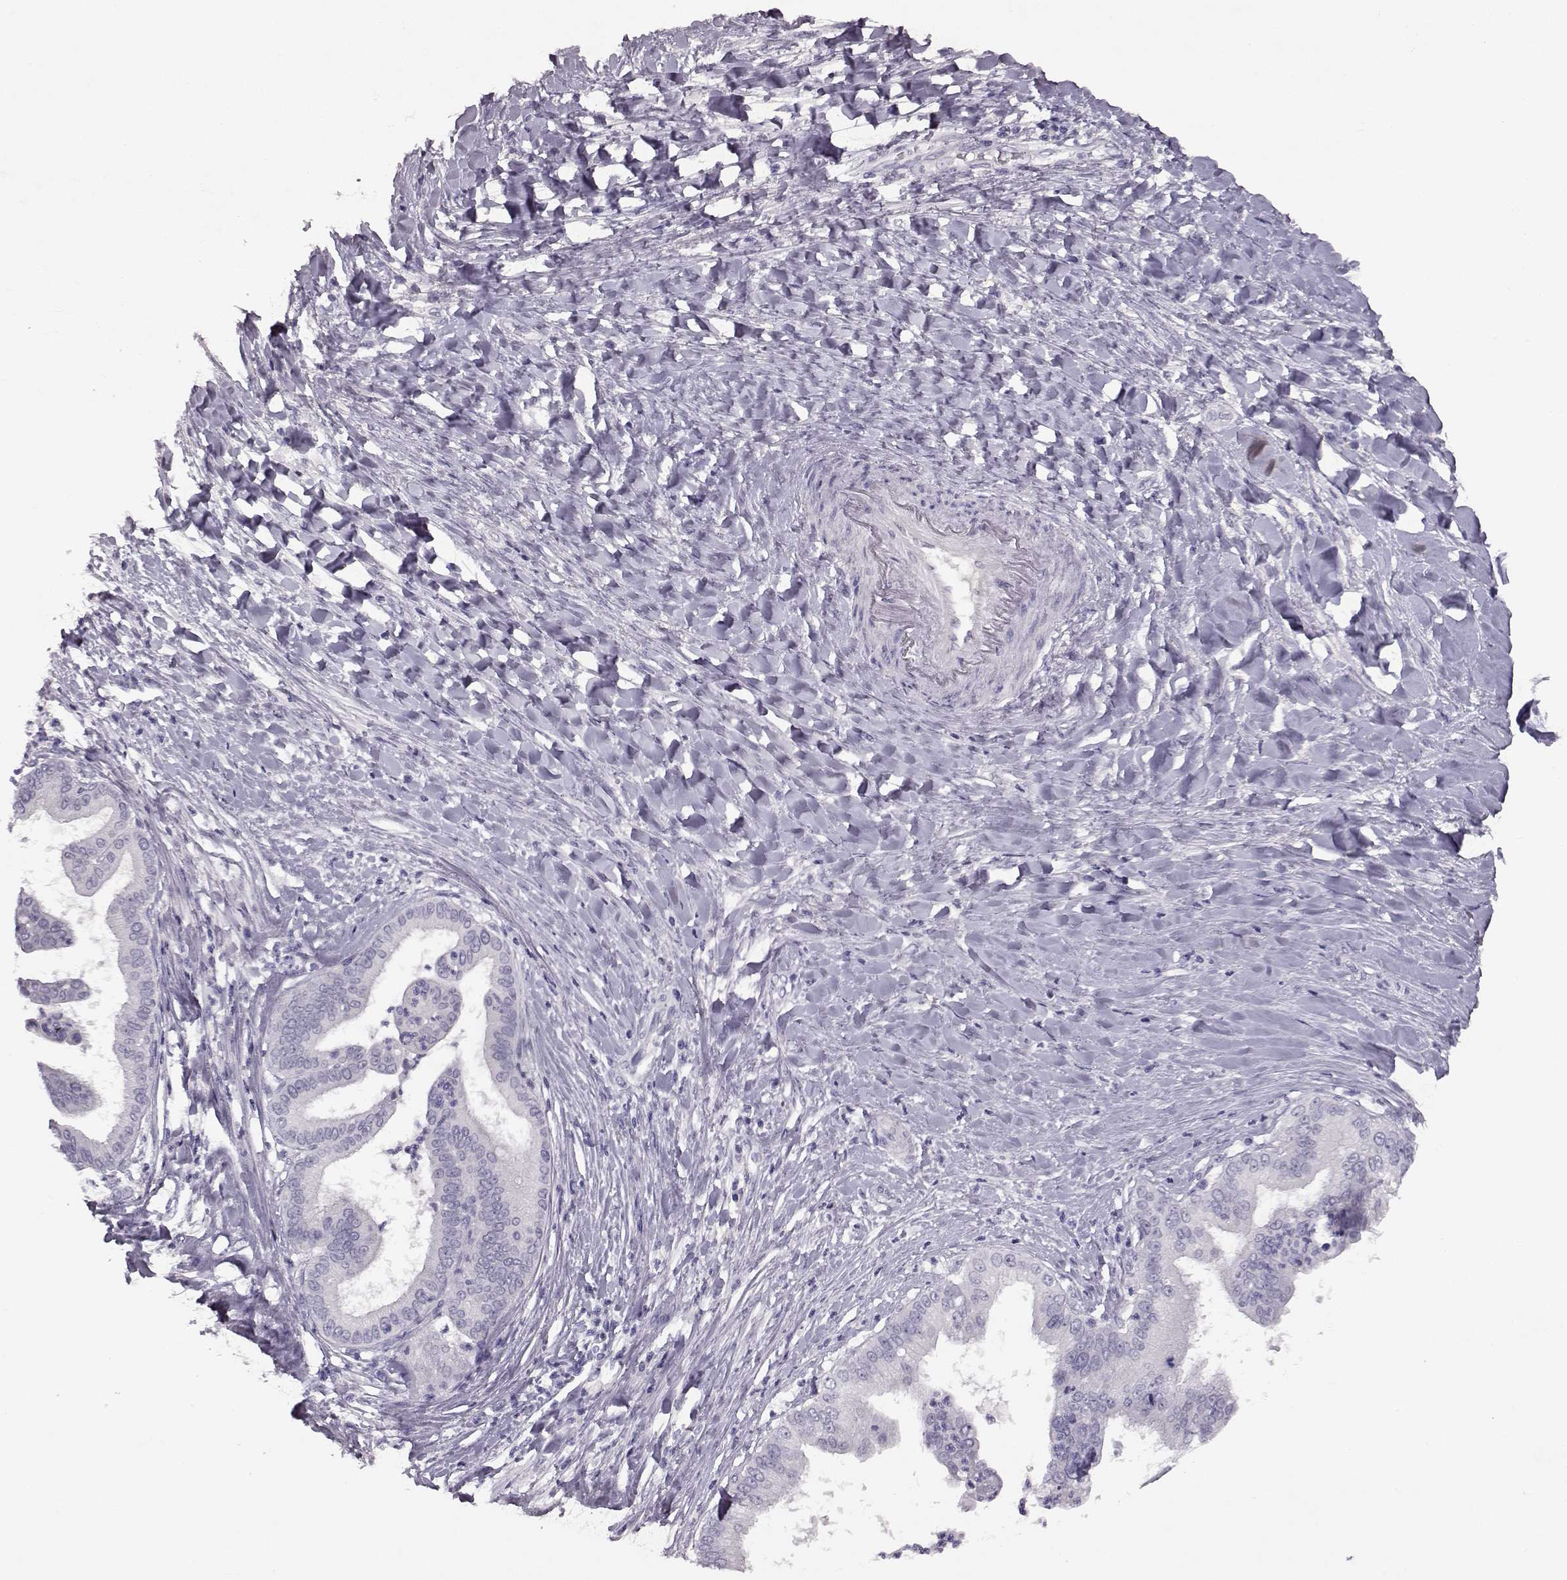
{"staining": {"intensity": "negative", "quantity": "none", "location": "none"}, "tissue": "liver cancer", "cell_type": "Tumor cells", "image_type": "cancer", "snomed": [{"axis": "morphology", "description": "Cholangiocarcinoma"}, {"axis": "topography", "description": "Liver"}], "caption": "This is an immunohistochemistry (IHC) image of human liver cholangiocarcinoma. There is no positivity in tumor cells.", "gene": "SPAG17", "patient": {"sex": "female", "age": 54}}